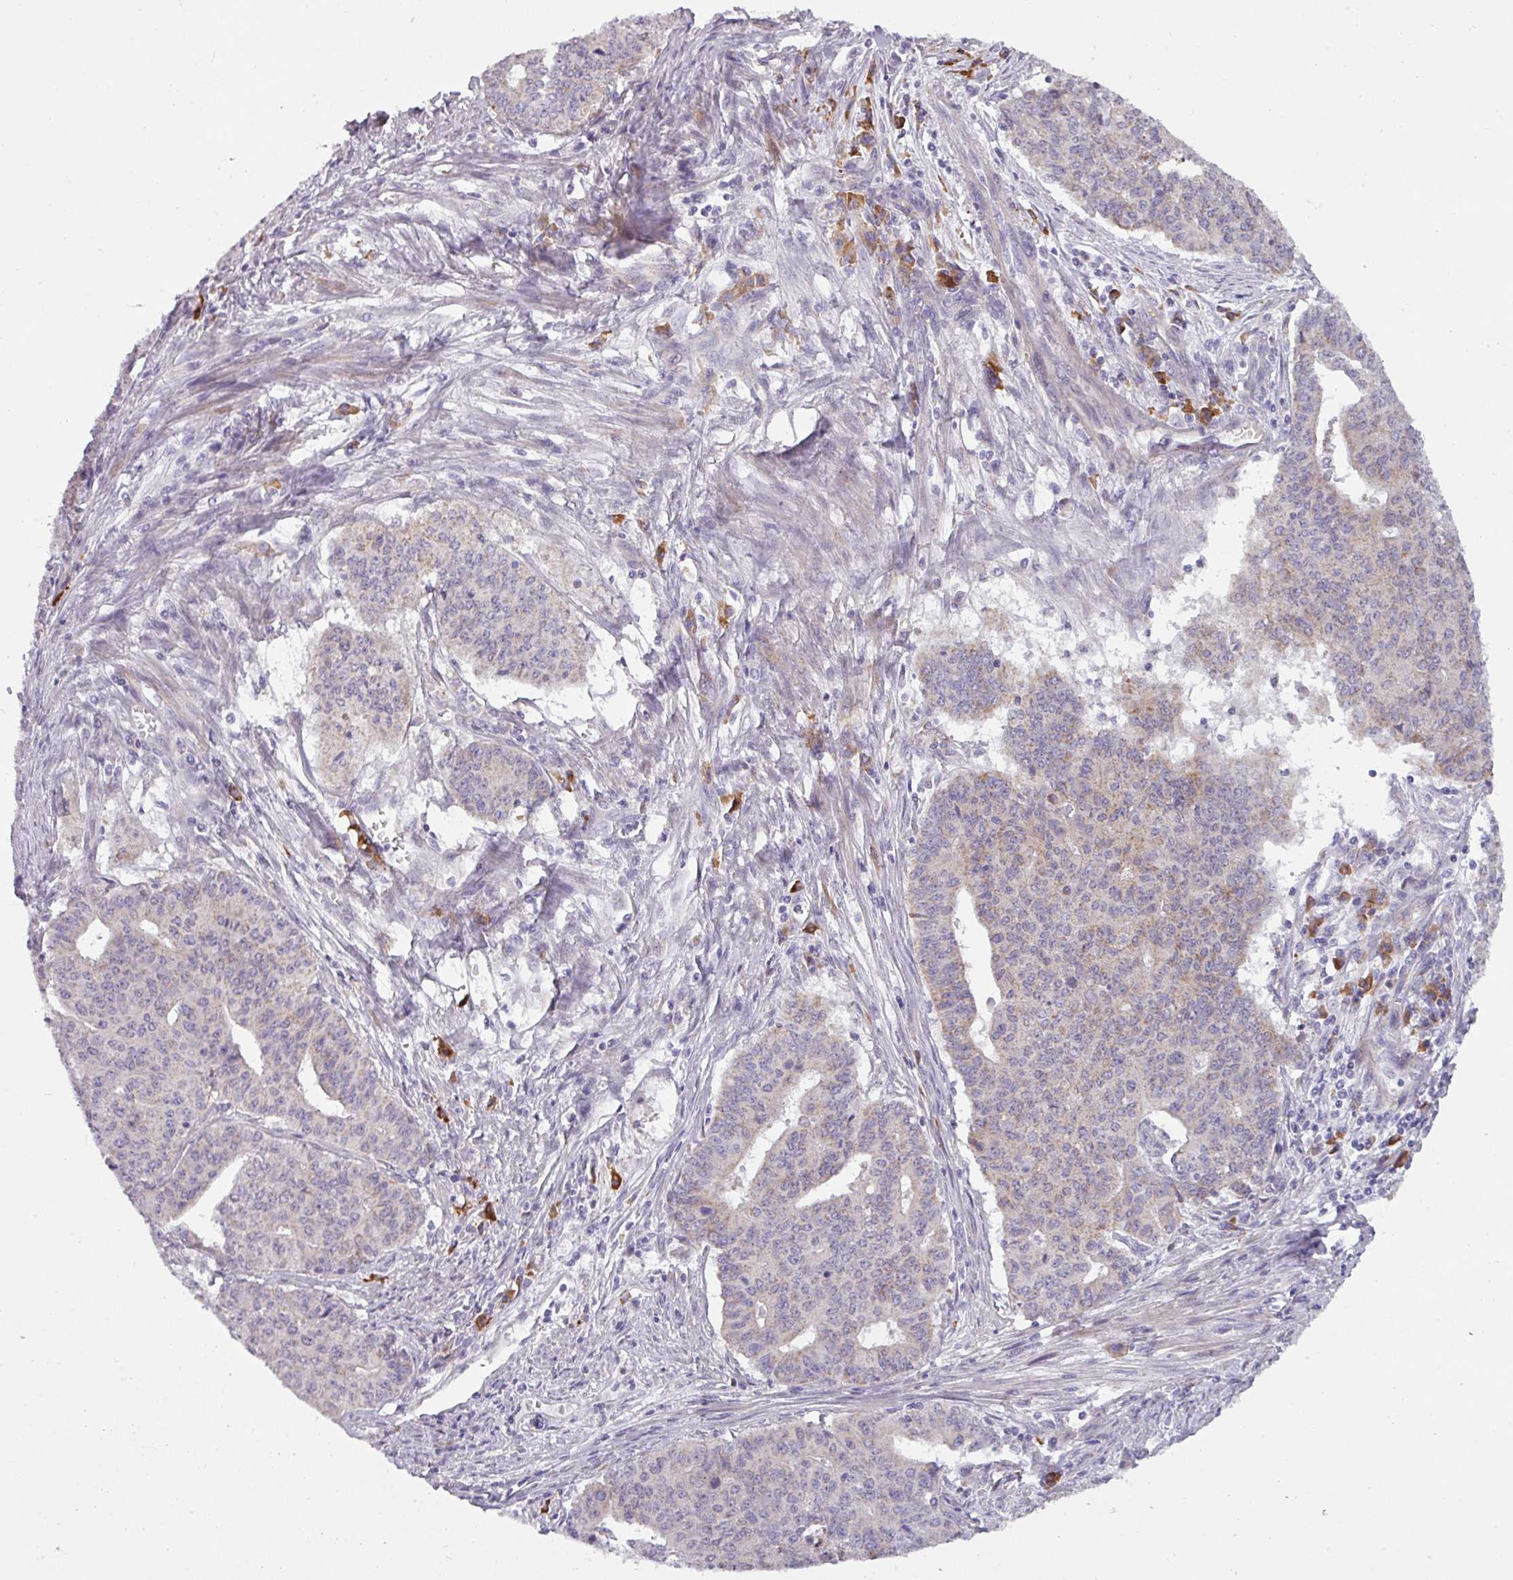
{"staining": {"intensity": "moderate", "quantity": "25%-75%", "location": "cytoplasmic/membranous"}, "tissue": "endometrial cancer", "cell_type": "Tumor cells", "image_type": "cancer", "snomed": [{"axis": "morphology", "description": "Adenocarcinoma, NOS"}, {"axis": "topography", "description": "Endometrium"}], "caption": "Adenocarcinoma (endometrial) was stained to show a protein in brown. There is medium levels of moderate cytoplasmic/membranous expression in approximately 25%-75% of tumor cells.", "gene": "C2orf68", "patient": {"sex": "female", "age": 59}}